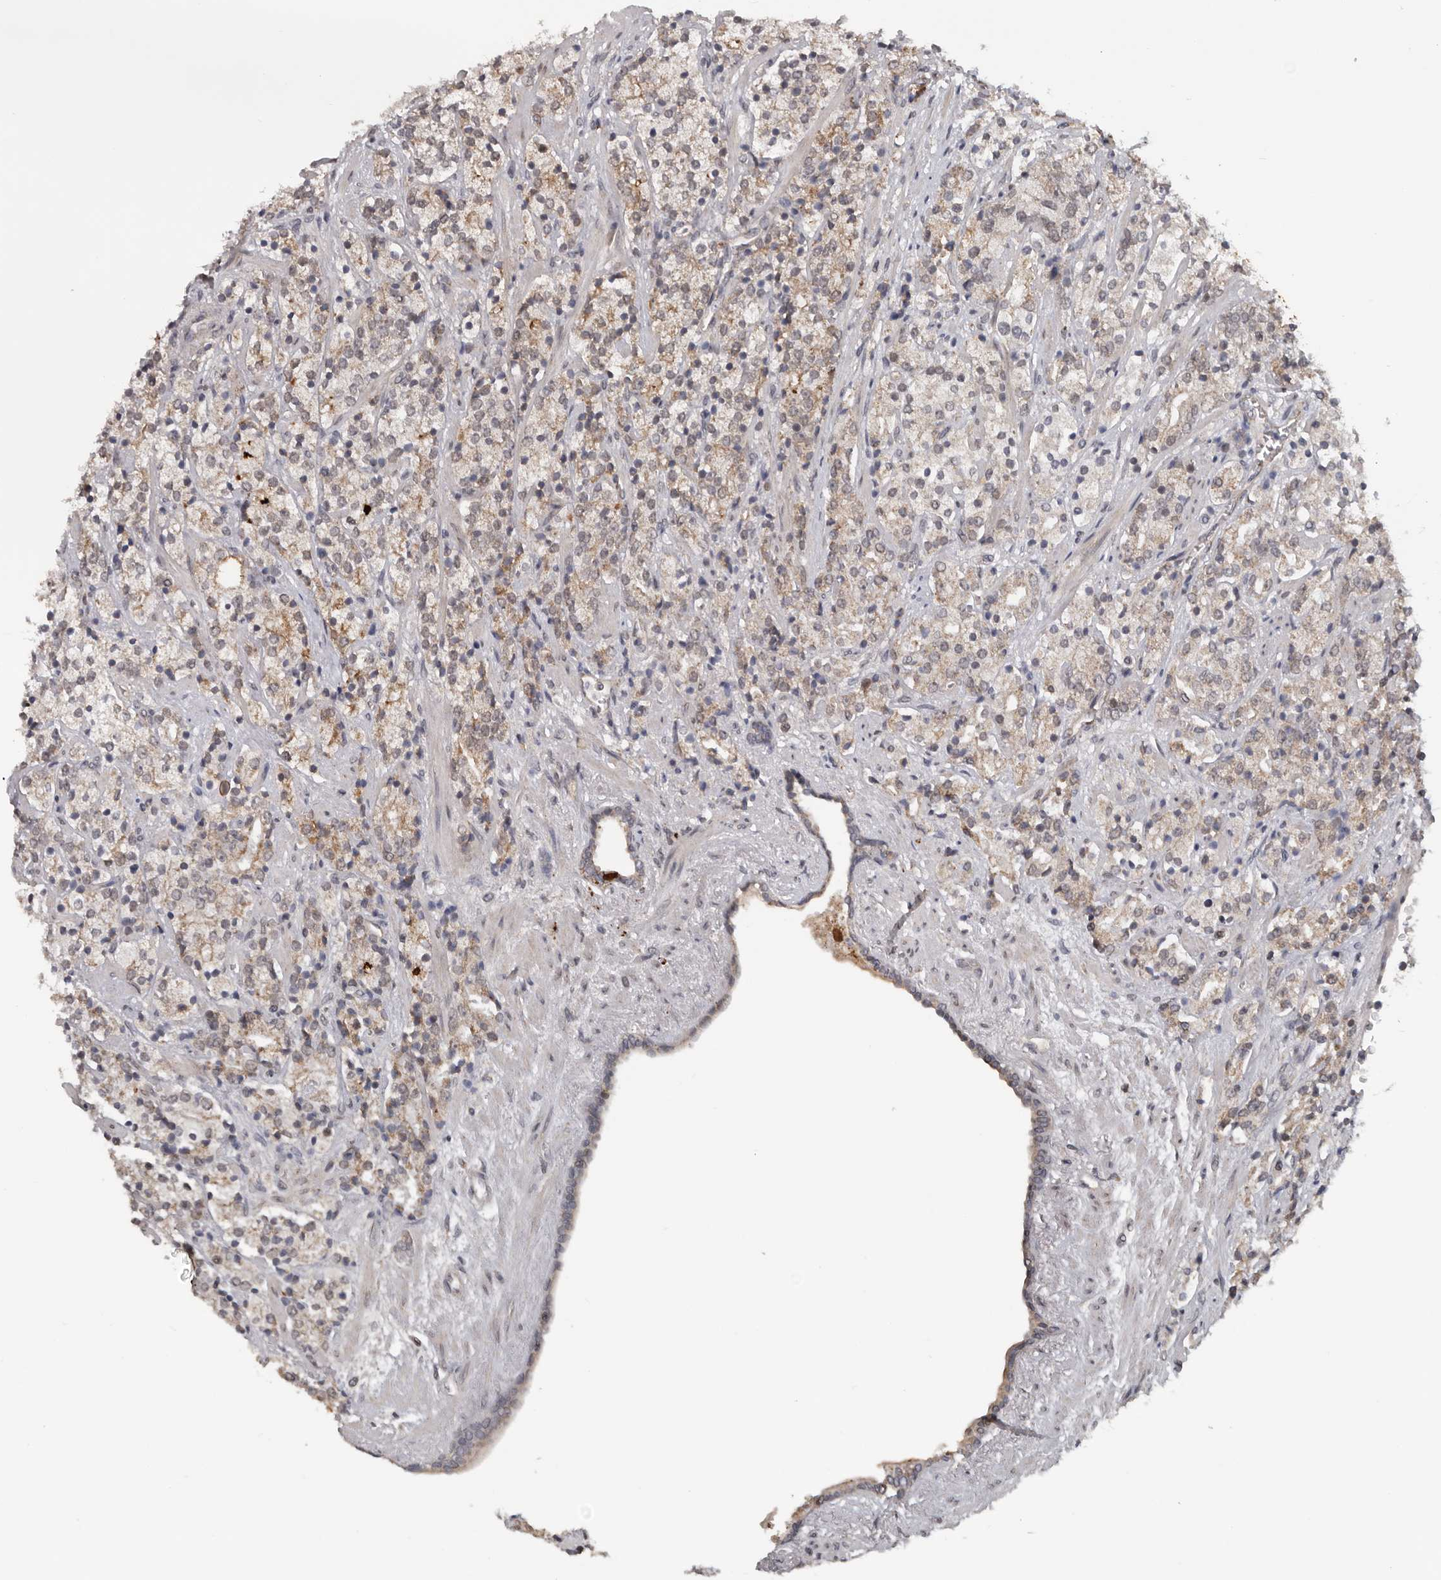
{"staining": {"intensity": "weak", "quantity": ">75%", "location": "cytoplasmic/membranous"}, "tissue": "prostate cancer", "cell_type": "Tumor cells", "image_type": "cancer", "snomed": [{"axis": "morphology", "description": "Adenocarcinoma, High grade"}, {"axis": "topography", "description": "Prostate"}], "caption": "Immunohistochemistry photomicrograph of human high-grade adenocarcinoma (prostate) stained for a protein (brown), which exhibits low levels of weak cytoplasmic/membranous positivity in about >75% of tumor cells.", "gene": "MOGAT2", "patient": {"sex": "male", "age": 71}}